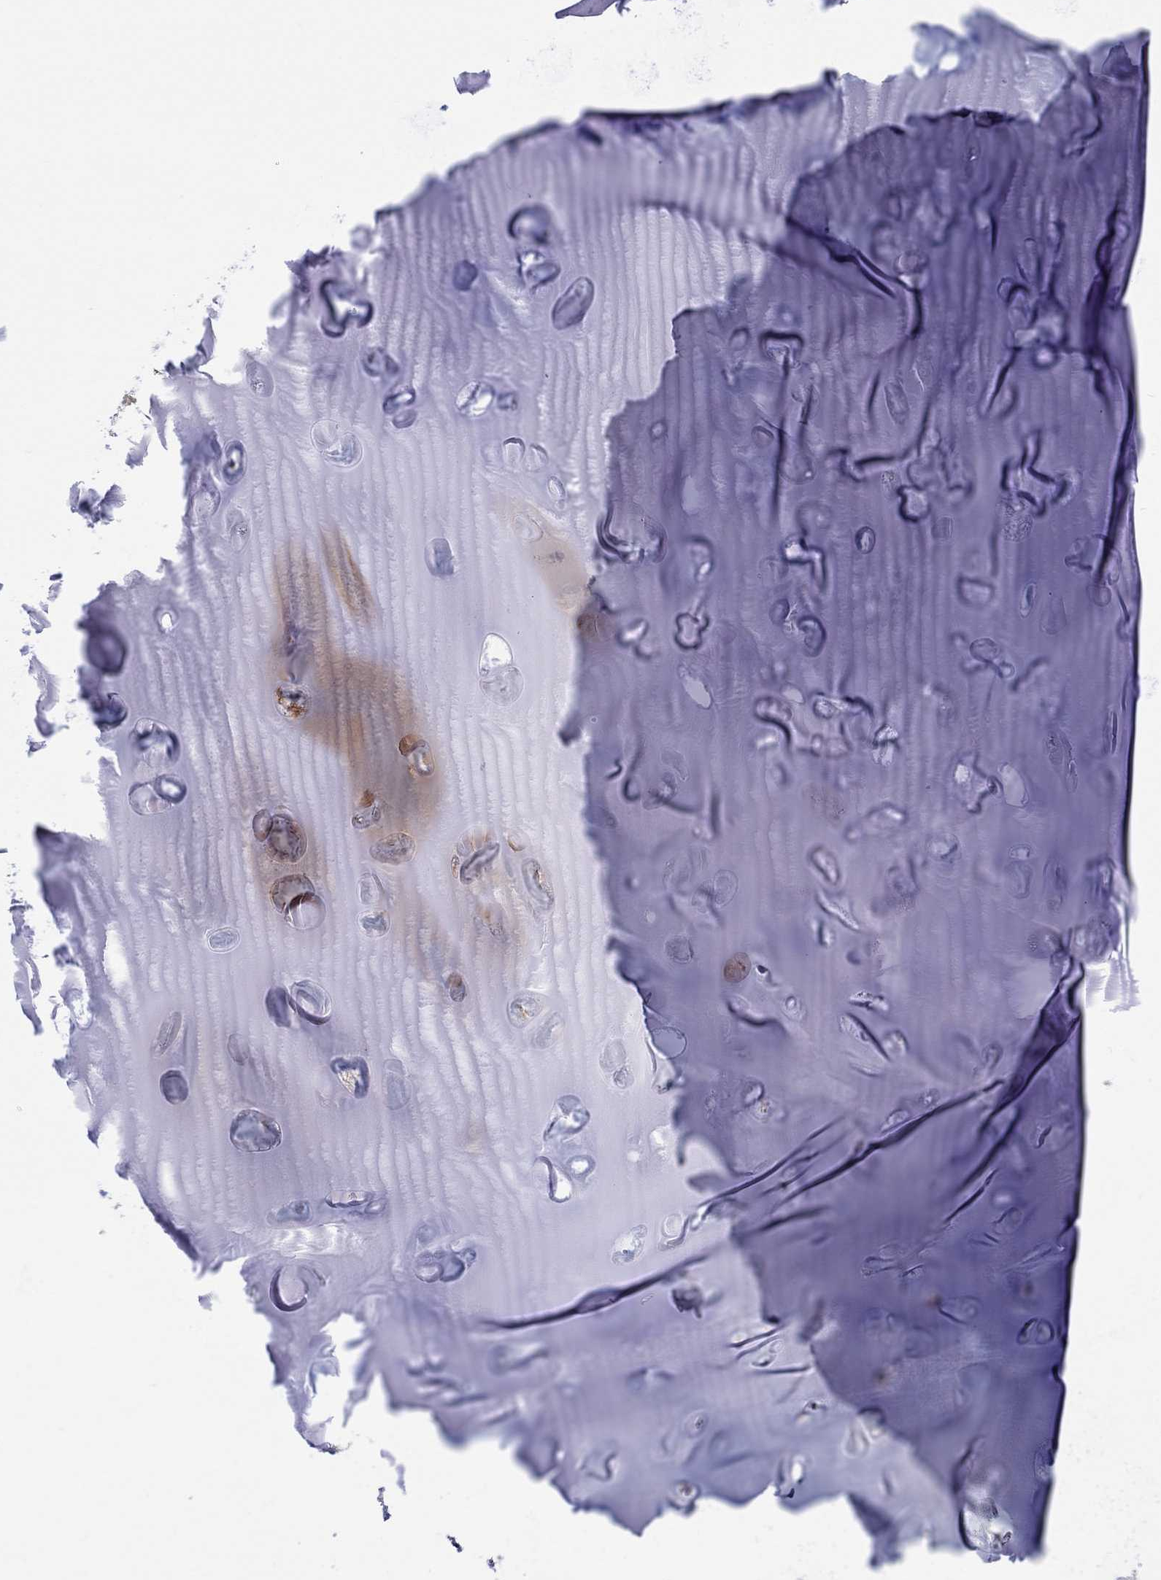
{"staining": {"intensity": "negative", "quantity": "none", "location": "none"}, "tissue": "adipose tissue", "cell_type": "Adipocytes", "image_type": "normal", "snomed": [{"axis": "morphology", "description": "Normal tissue, NOS"}, {"axis": "topography", "description": "Cartilage tissue"}], "caption": "The histopathology image shows no significant expression in adipocytes of adipose tissue.", "gene": "SLC35F2", "patient": {"sex": "male", "age": 81}}